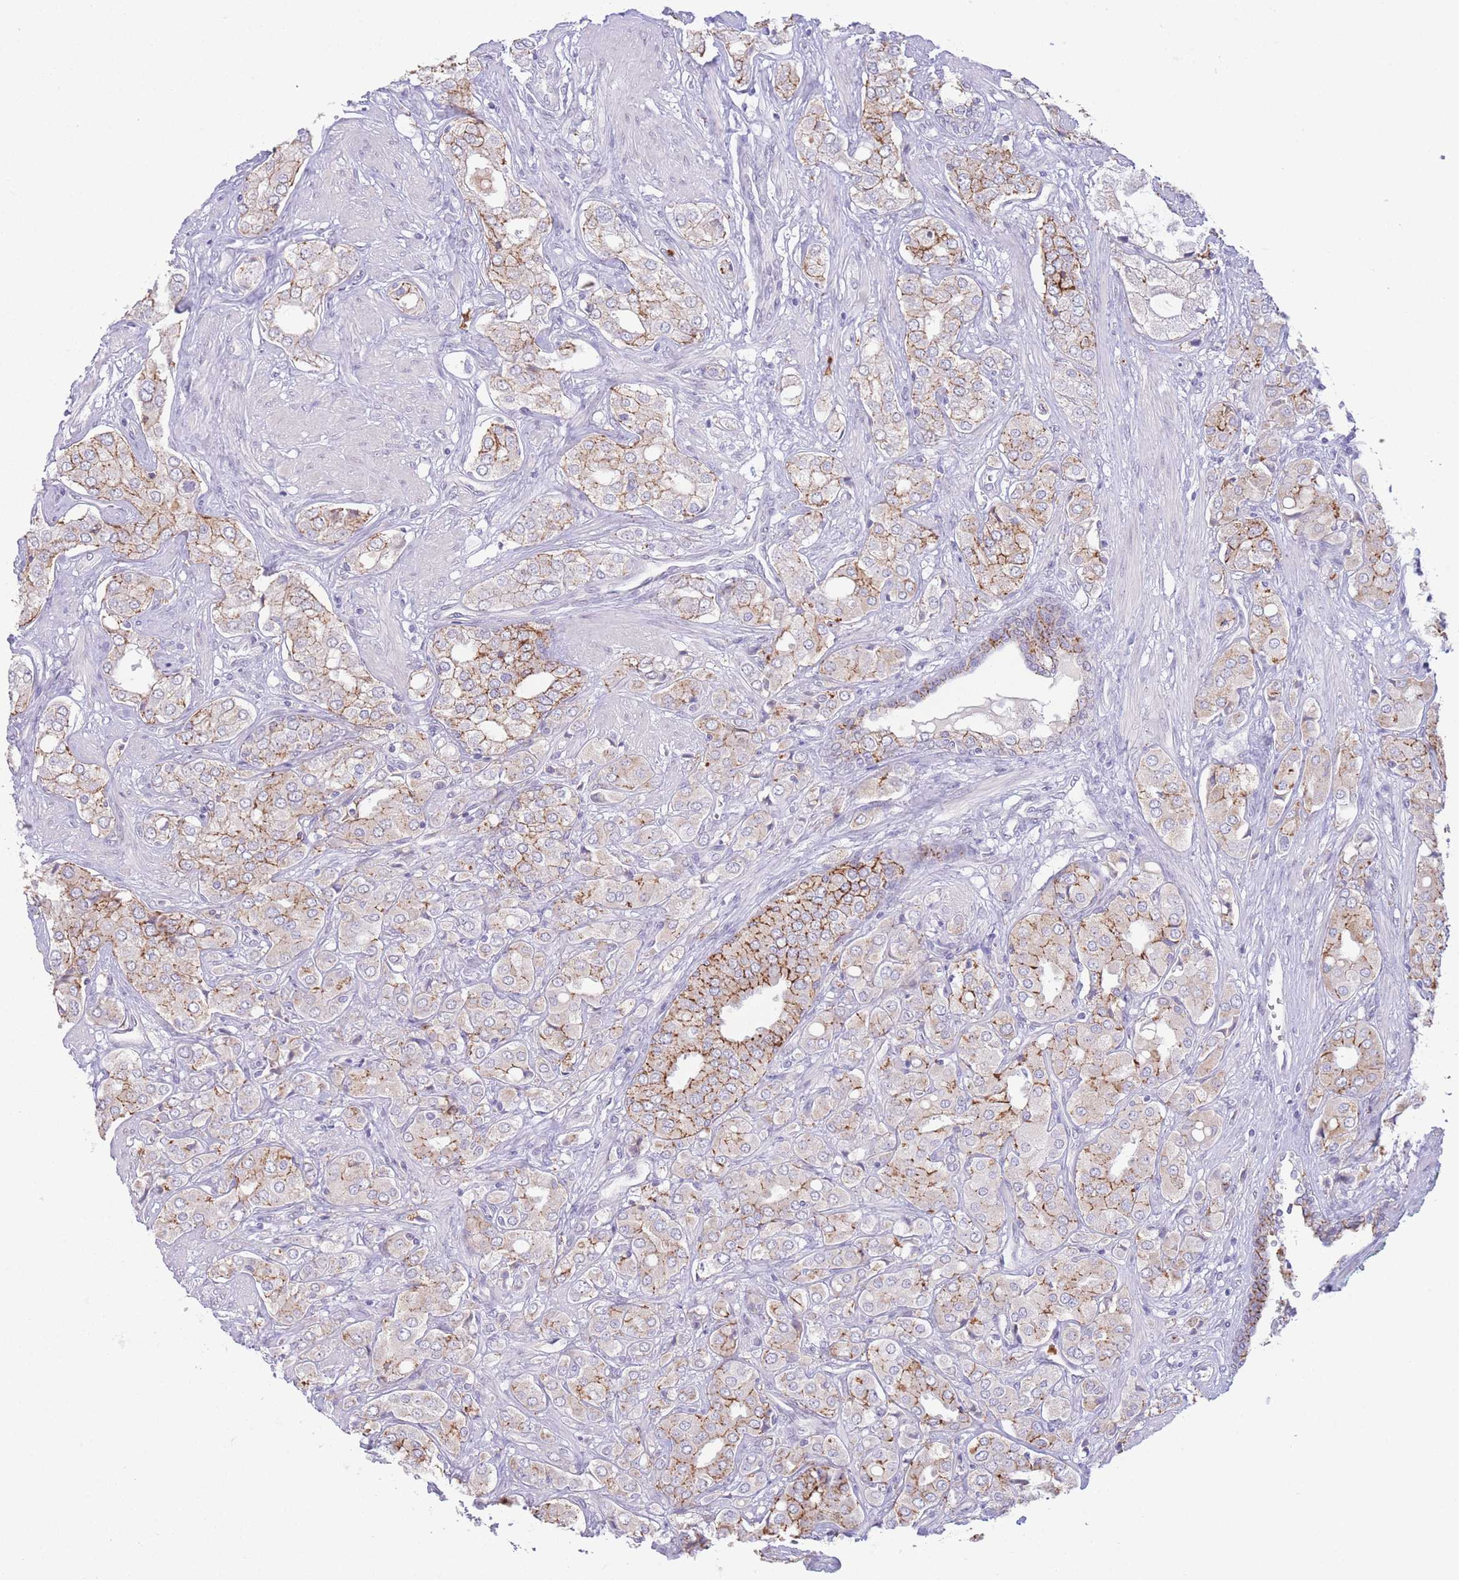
{"staining": {"intensity": "moderate", "quantity": "25%-75%", "location": "cytoplasmic/membranous"}, "tissue": "prostate cancer", "cell_type": "Tumor cells", "image_type": "cancer", "snomed": [{"axis": "morphology", "description": "Adenocarcinoma, High grade"}, {"axis": "topography", "description": "Prostate"}], "caption": "A brown stain labels moderate cytoplasmic/membranous staining of a protein in prostate cancer tumor cells.", "gene": "LCLAT1", "patient": {"sex": "male", "age": 71}}